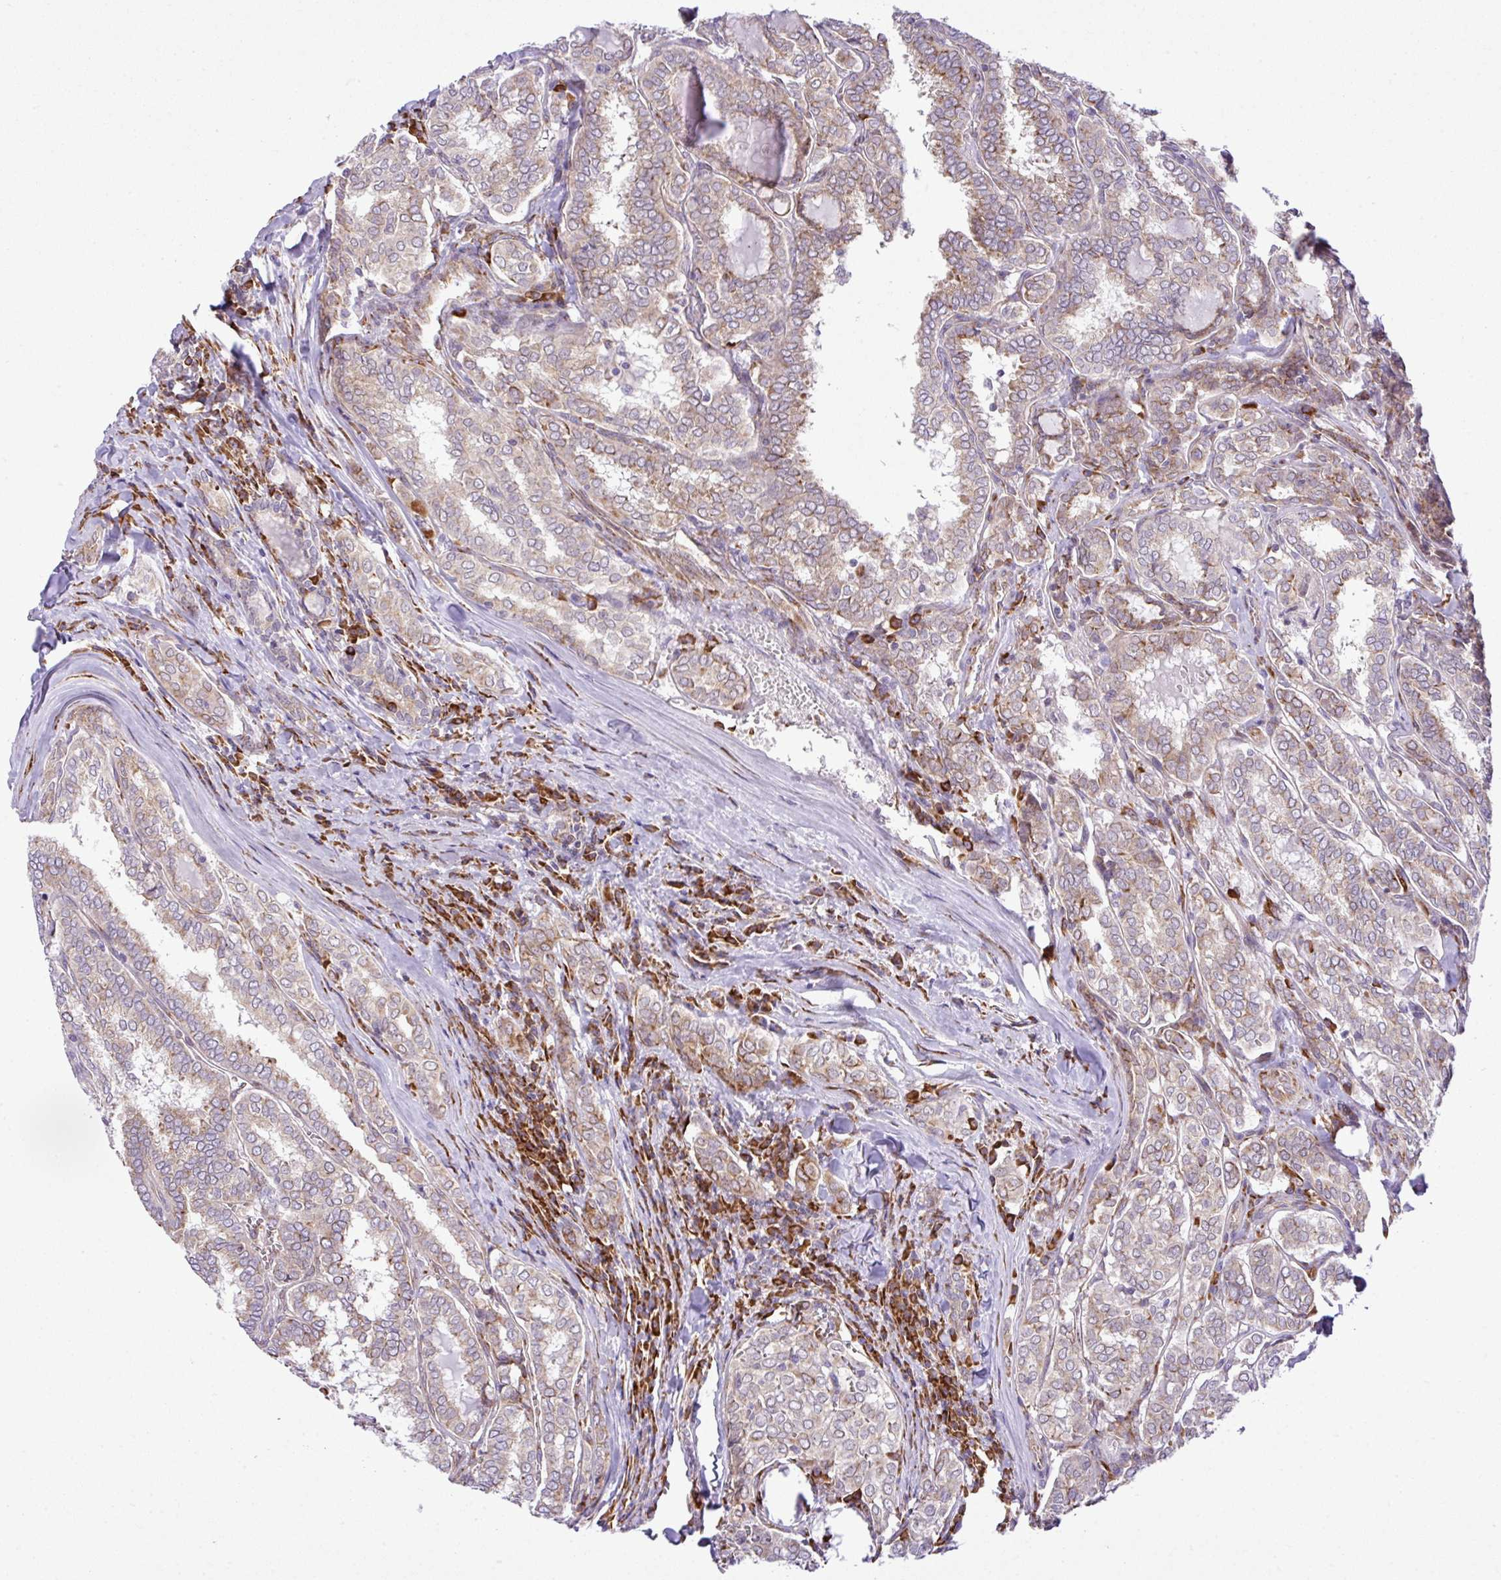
{"staining": {"intensity": "moderate", "quantity": "<25%", "location": "cytoplasmic/membranous"}, "tissue": "thyroid cancer", "cell_type": "Tumor cells", "image_type": "cancer", "snomed": [{"axis": "morphology", "description": "Papillary adenocarcinoma, NOS"}, {"axis": "topography", "description": "Thyroid gland"}], "caption": "This micrograph reveals immunohistochemistry staining of papillary adenocarcinoma (thyroid), with low moderate cytoplasmic/membranous staining in approximately <25% of tumor cells.", "gene": "CFAP97", "patient": {"sex": "female", "age": 30}}